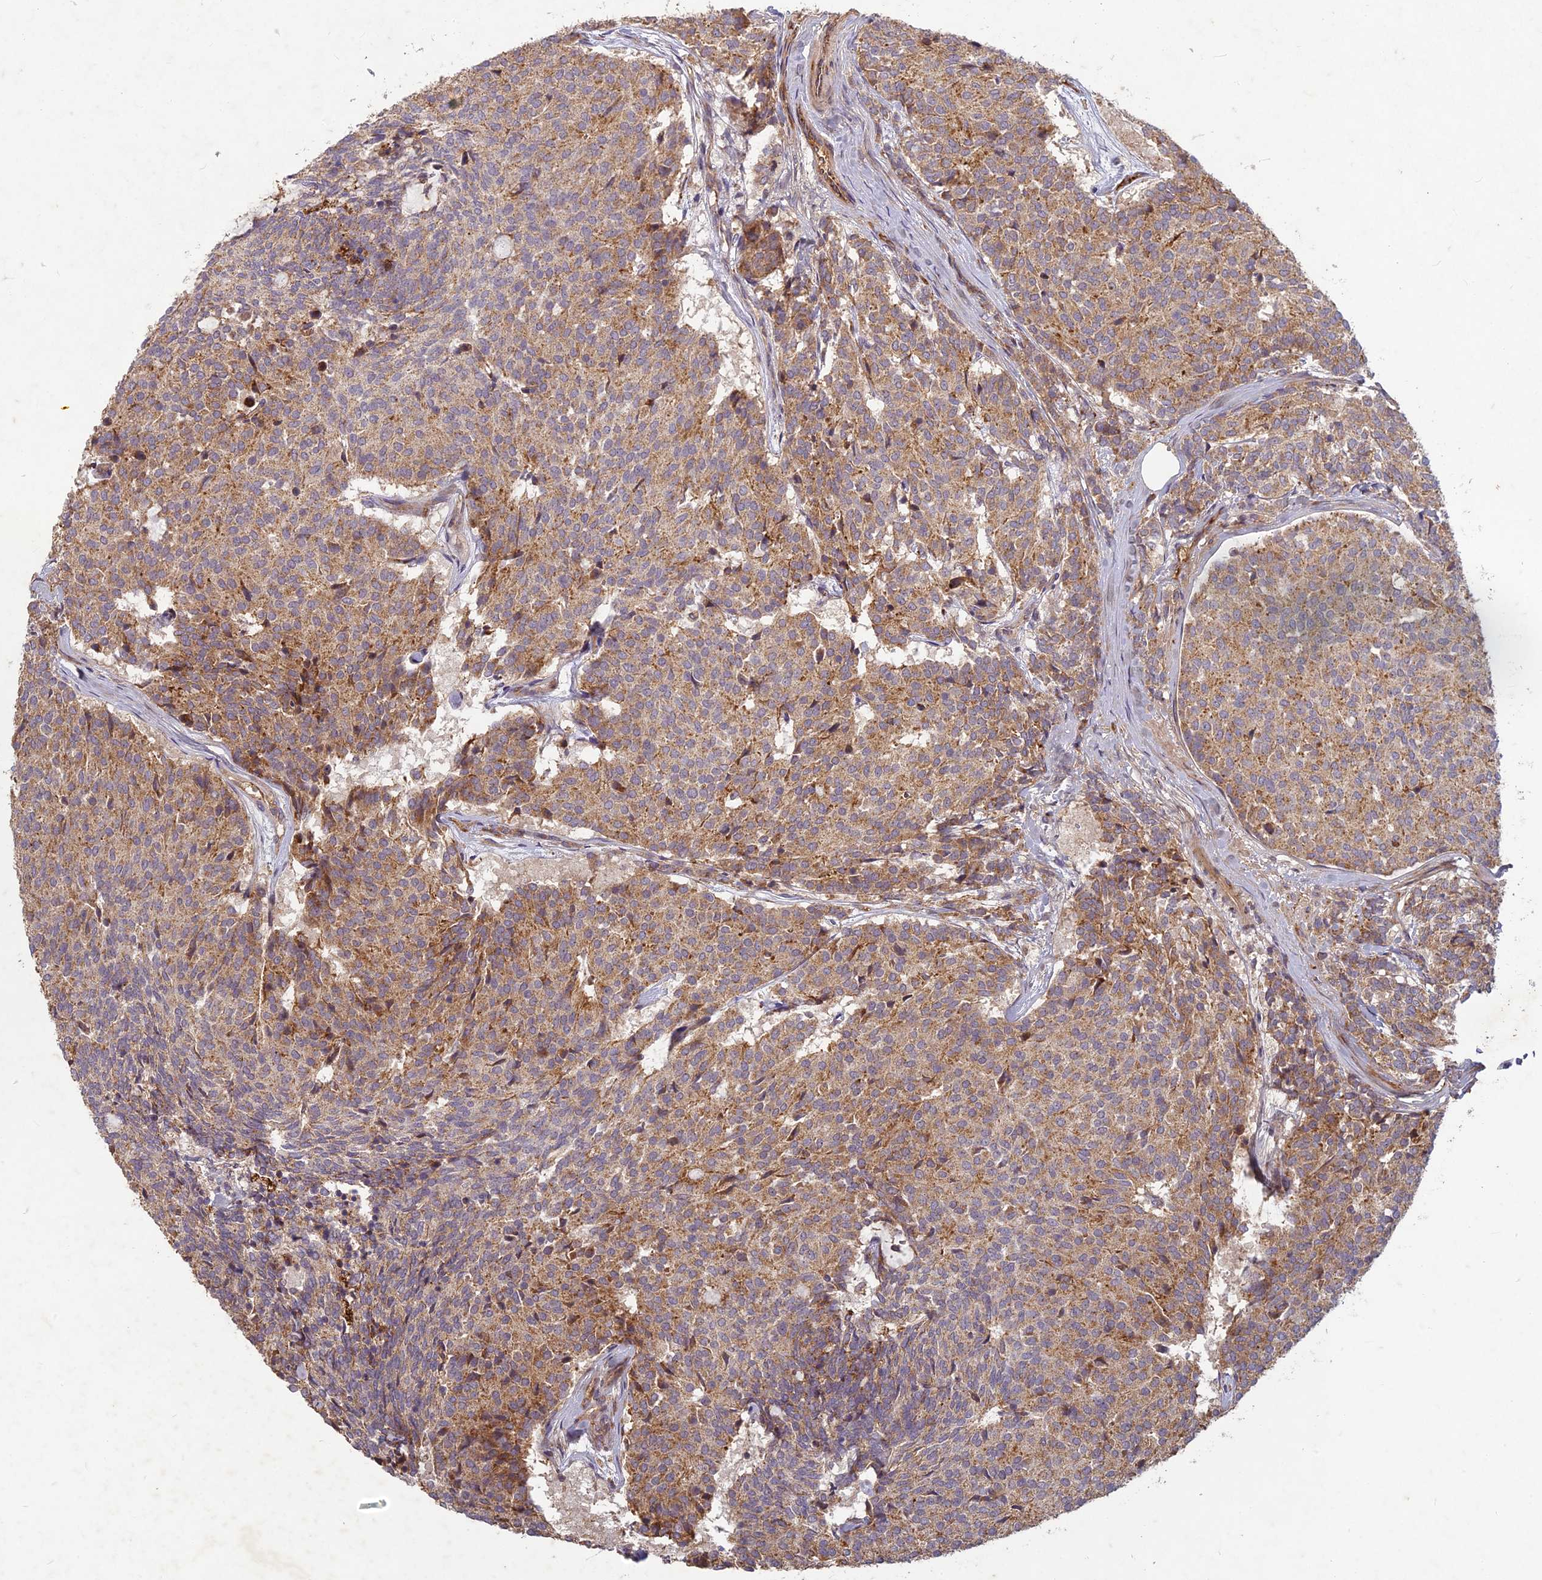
{"staining": {"intensity": "moderate", "quantity": ">75%", "location": "cytoplasmic/membranous"}, "tissue": "carcinoid", "cell_type": "Tumor cells", "image_type": "cancer", "snomed": [{"axis": "morphology", "description": "Carcinoid, malignant, NOS"}, {"axis": "topography", "description": "Pancreas"}], "caption": "Tumor cells exhibit moderate cytoplasmic/membranous positivity in approximately >75% of cells in carcinoid. The staining was performed using DAB (3,3'-diaminobenzidine) to visualize the protein expression in brown, while the nuclei were stained in blue with hematoxylin (Magnification: 20x).", "gene": "TCF25", "patient": {"sex": "female", "age": 54}}